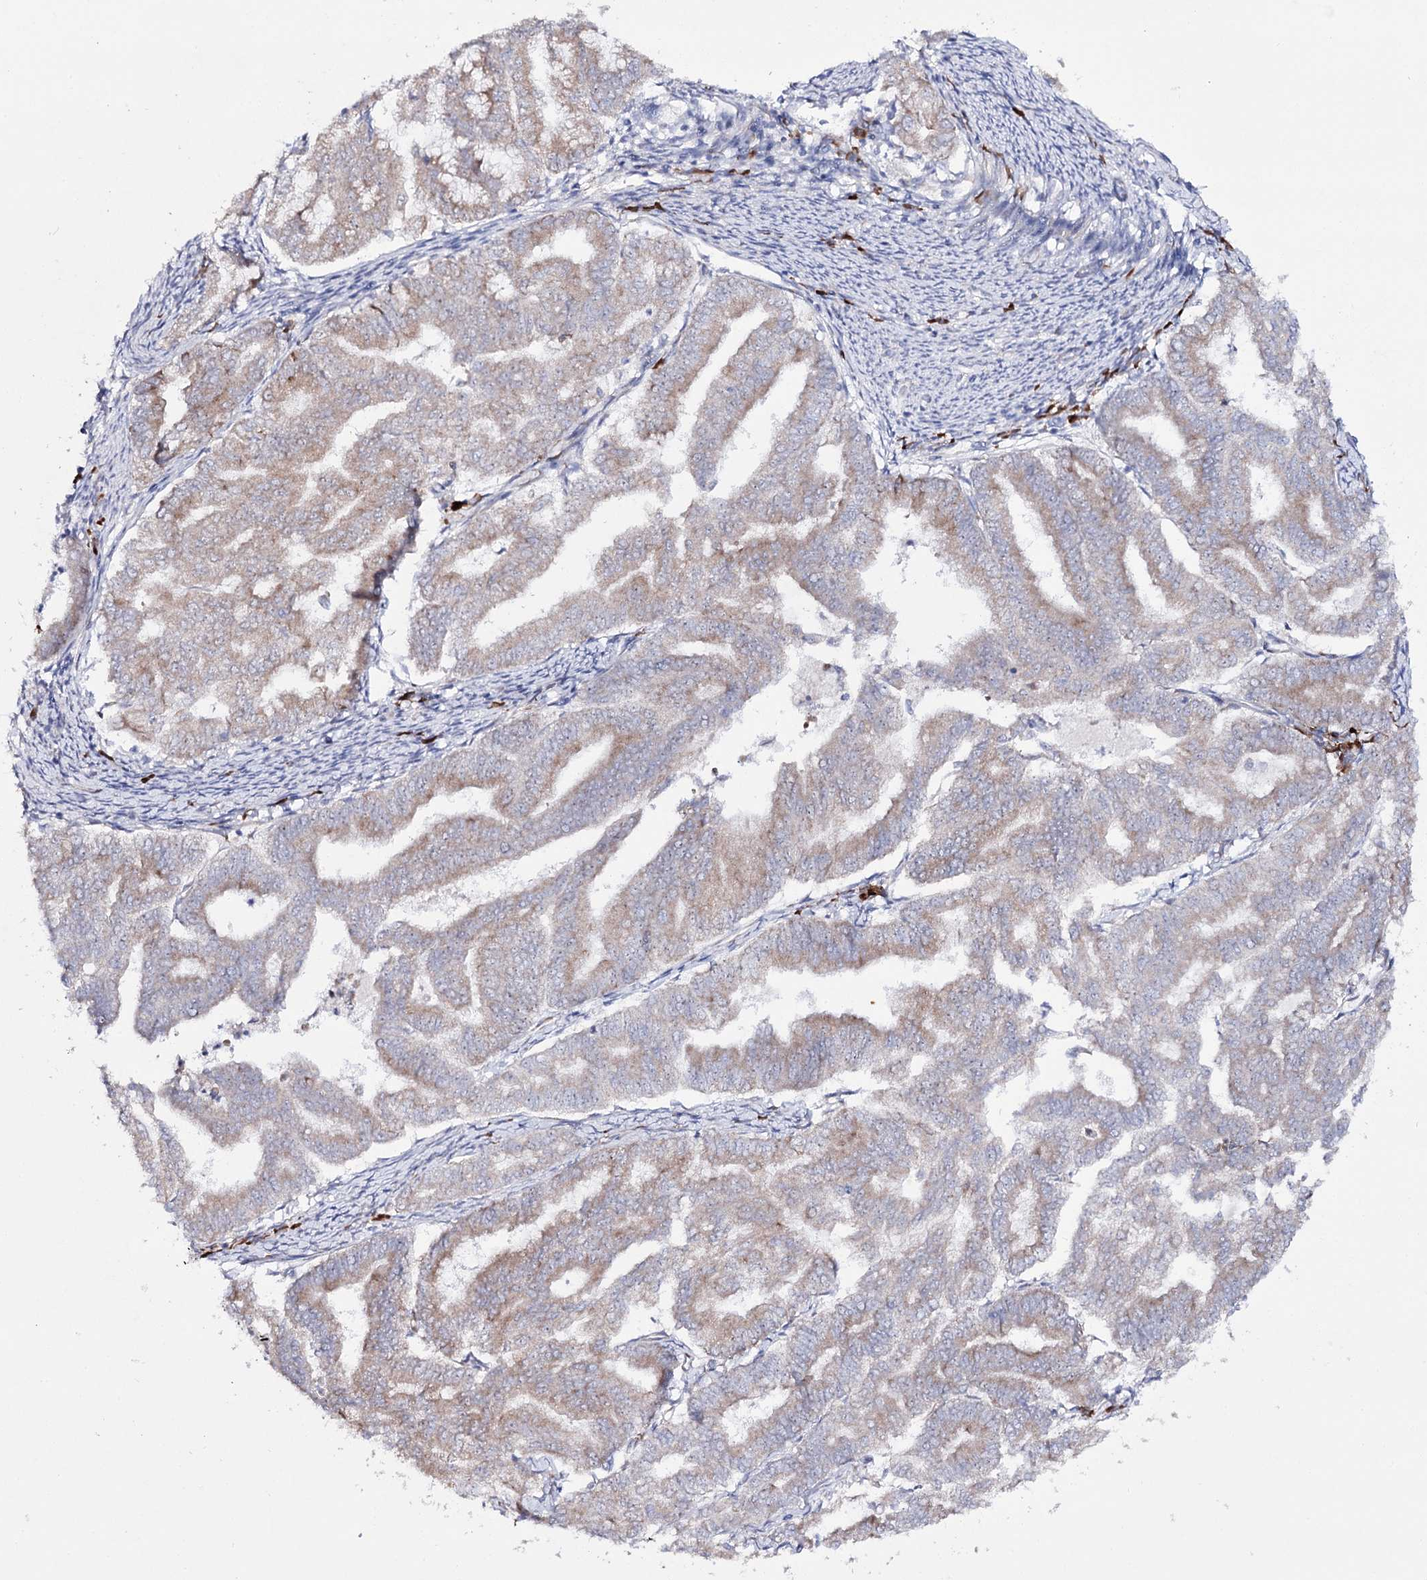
{"staining": {"intensity": "weak", "quantity": "25%-75%", "location": "cytoplasmic/membranous"}, "tissue": "endometrial cancer", "cell_type": "Tumor cells", "image_type": "cancer", "snomed": [{"axis": "morphology", "description": "Adenocarcinoma, NOS"}, {"axis": "topography", "description": "Endometrium"}], "caption": "A brown stain shows weak cytoplasmic/membranous staining of a protein in adenocarcinoma (endometrial) tumor cells. (DAB IHC, brown staining for protein, blue staining for nuclei).", "gene": "METTL5", "patient": {"sex": "female", "age": 79}}